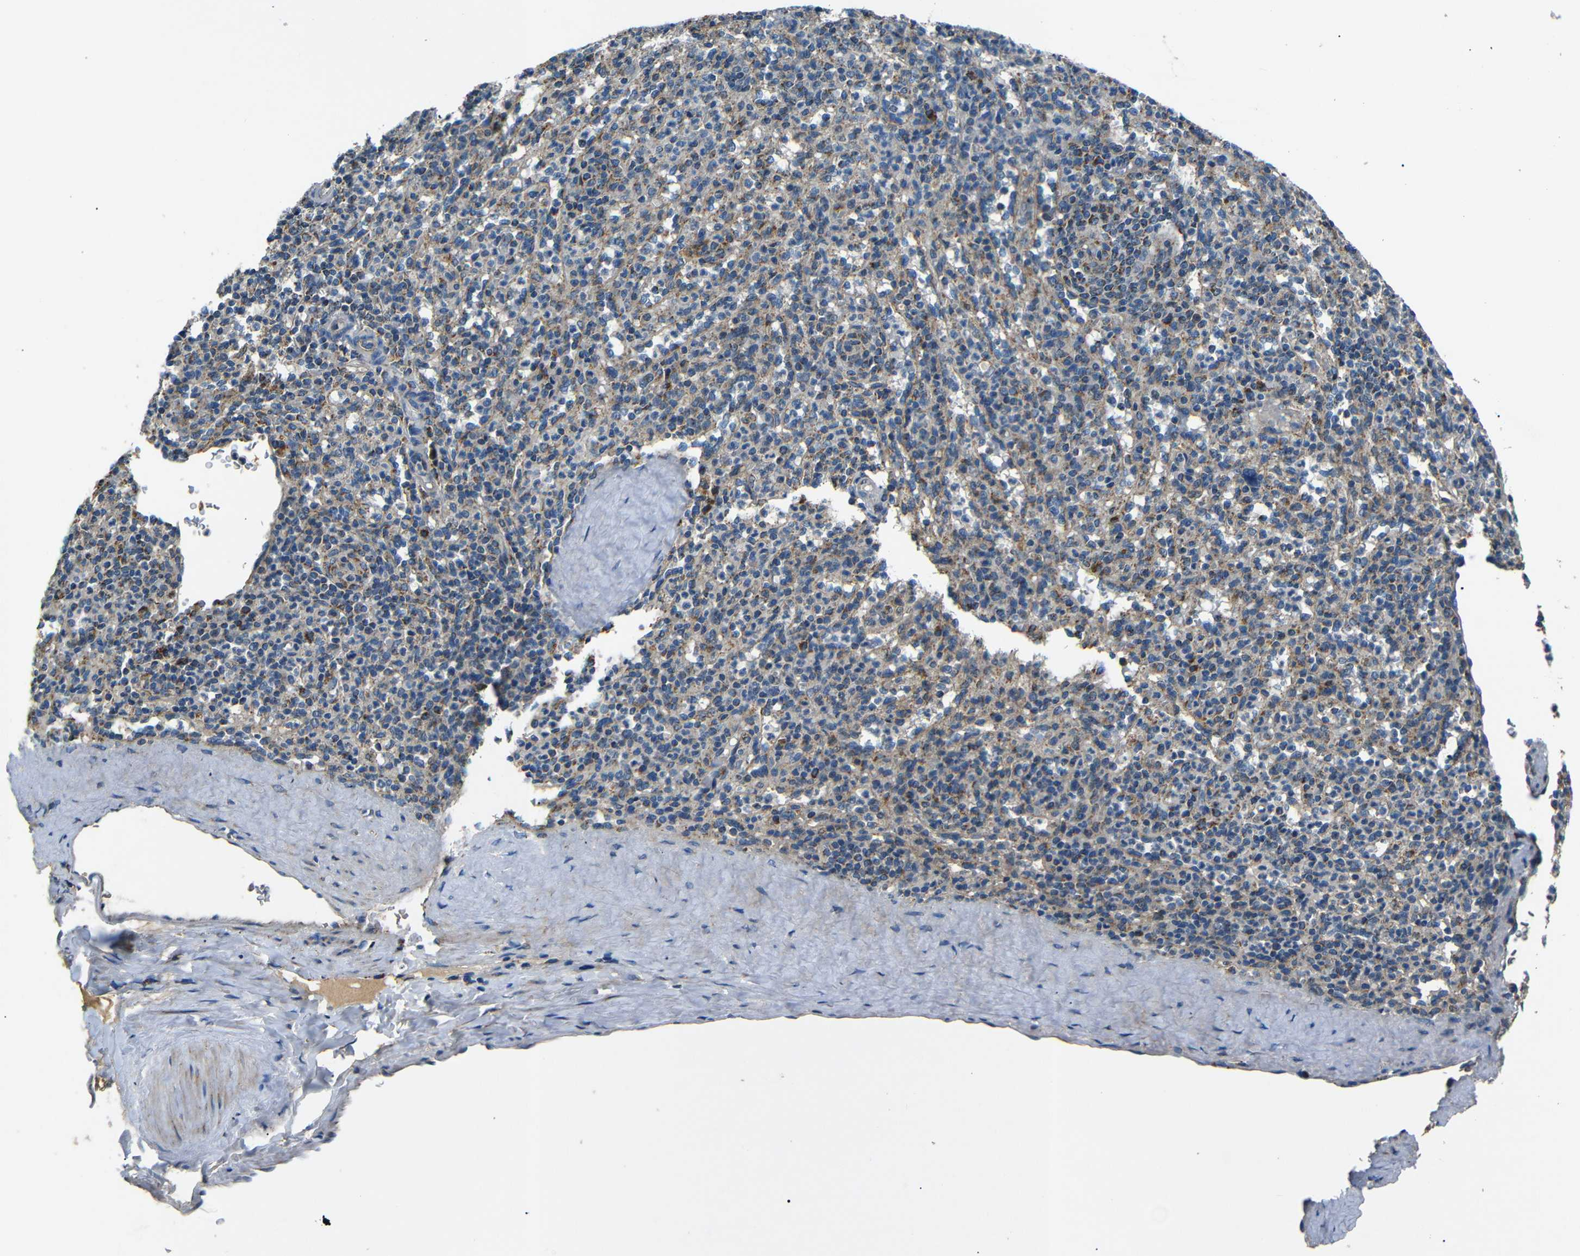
{"staining": {"intensity": "moderate", "quantity": "25%-75%", "location": "cytoplasmic/membranous"}, "tissue": "spleen", "cell_type": "Cells in red pulp", "image_type": "normal", "snomed": [{"axis": "morphology", "description": "Normal tissue, NOS"}, {"axis": "topography", "description": "Spleen"}], "caption": "IHC (DAB) staining of benign spleen reveals moderate cytoplasmic/membranous protein staining in about 25%-75% of cells in red pulp.", "gene": "NETO2", "patient": {"sex": "male", "age": 36}}